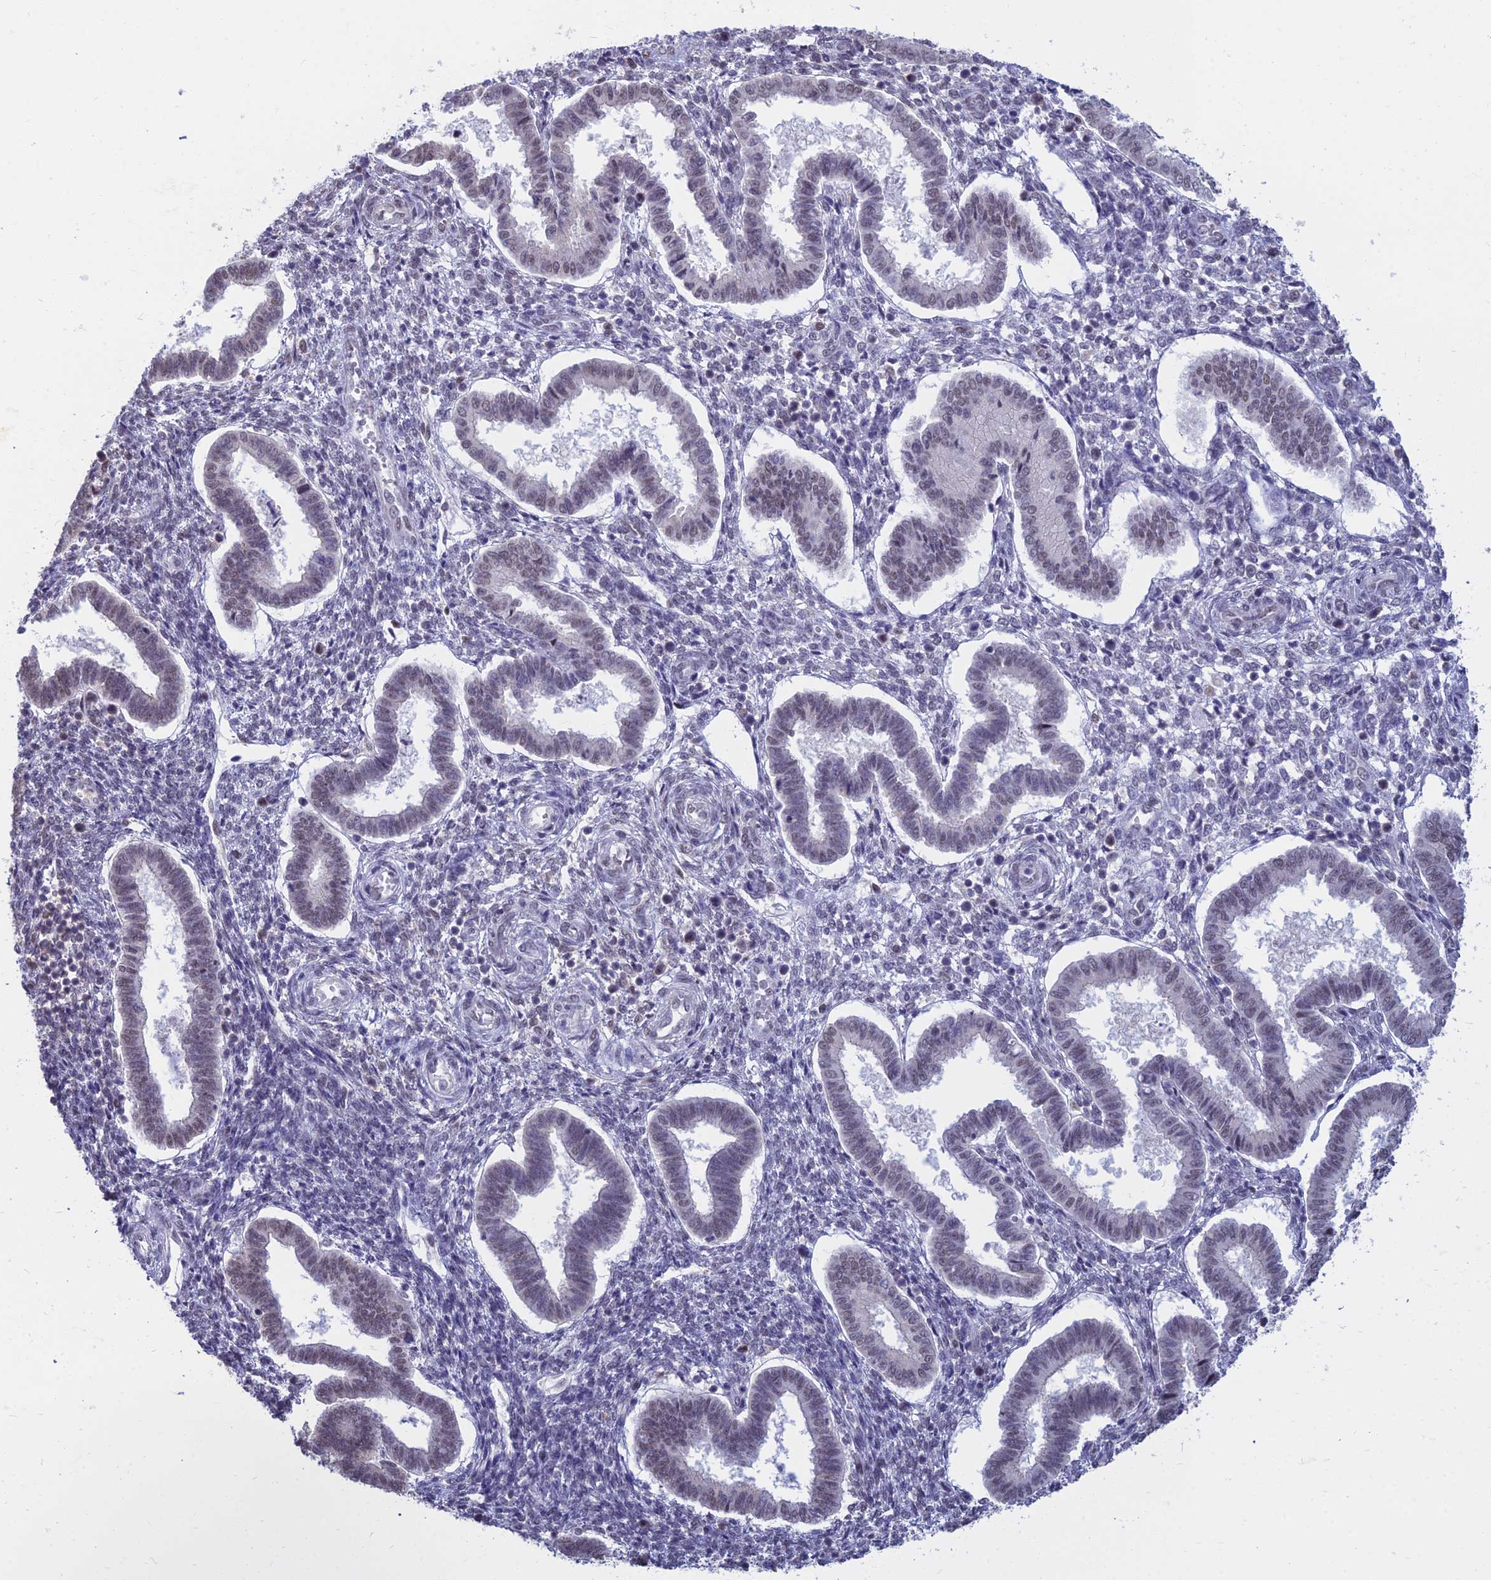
{"staining": {"intensity": "negative", "quantity": "none", "location": "none"}, "tissue": "endometrium", "cell_type": "Cells in endometrial stroma", "image_type": "normal", "snomed": [{"axis": "morphology", "description": "Normal tissue, NOS"}, {"axis": "topography", "description": "Endometrium"}], "caption": "Human endometrium stained for a protein using immunohistochemistry (IHC) shows no positivity in cells in endometrial stroma.", "gene": "SRSF7", "patient": {"sex": "female", "age": 24}}